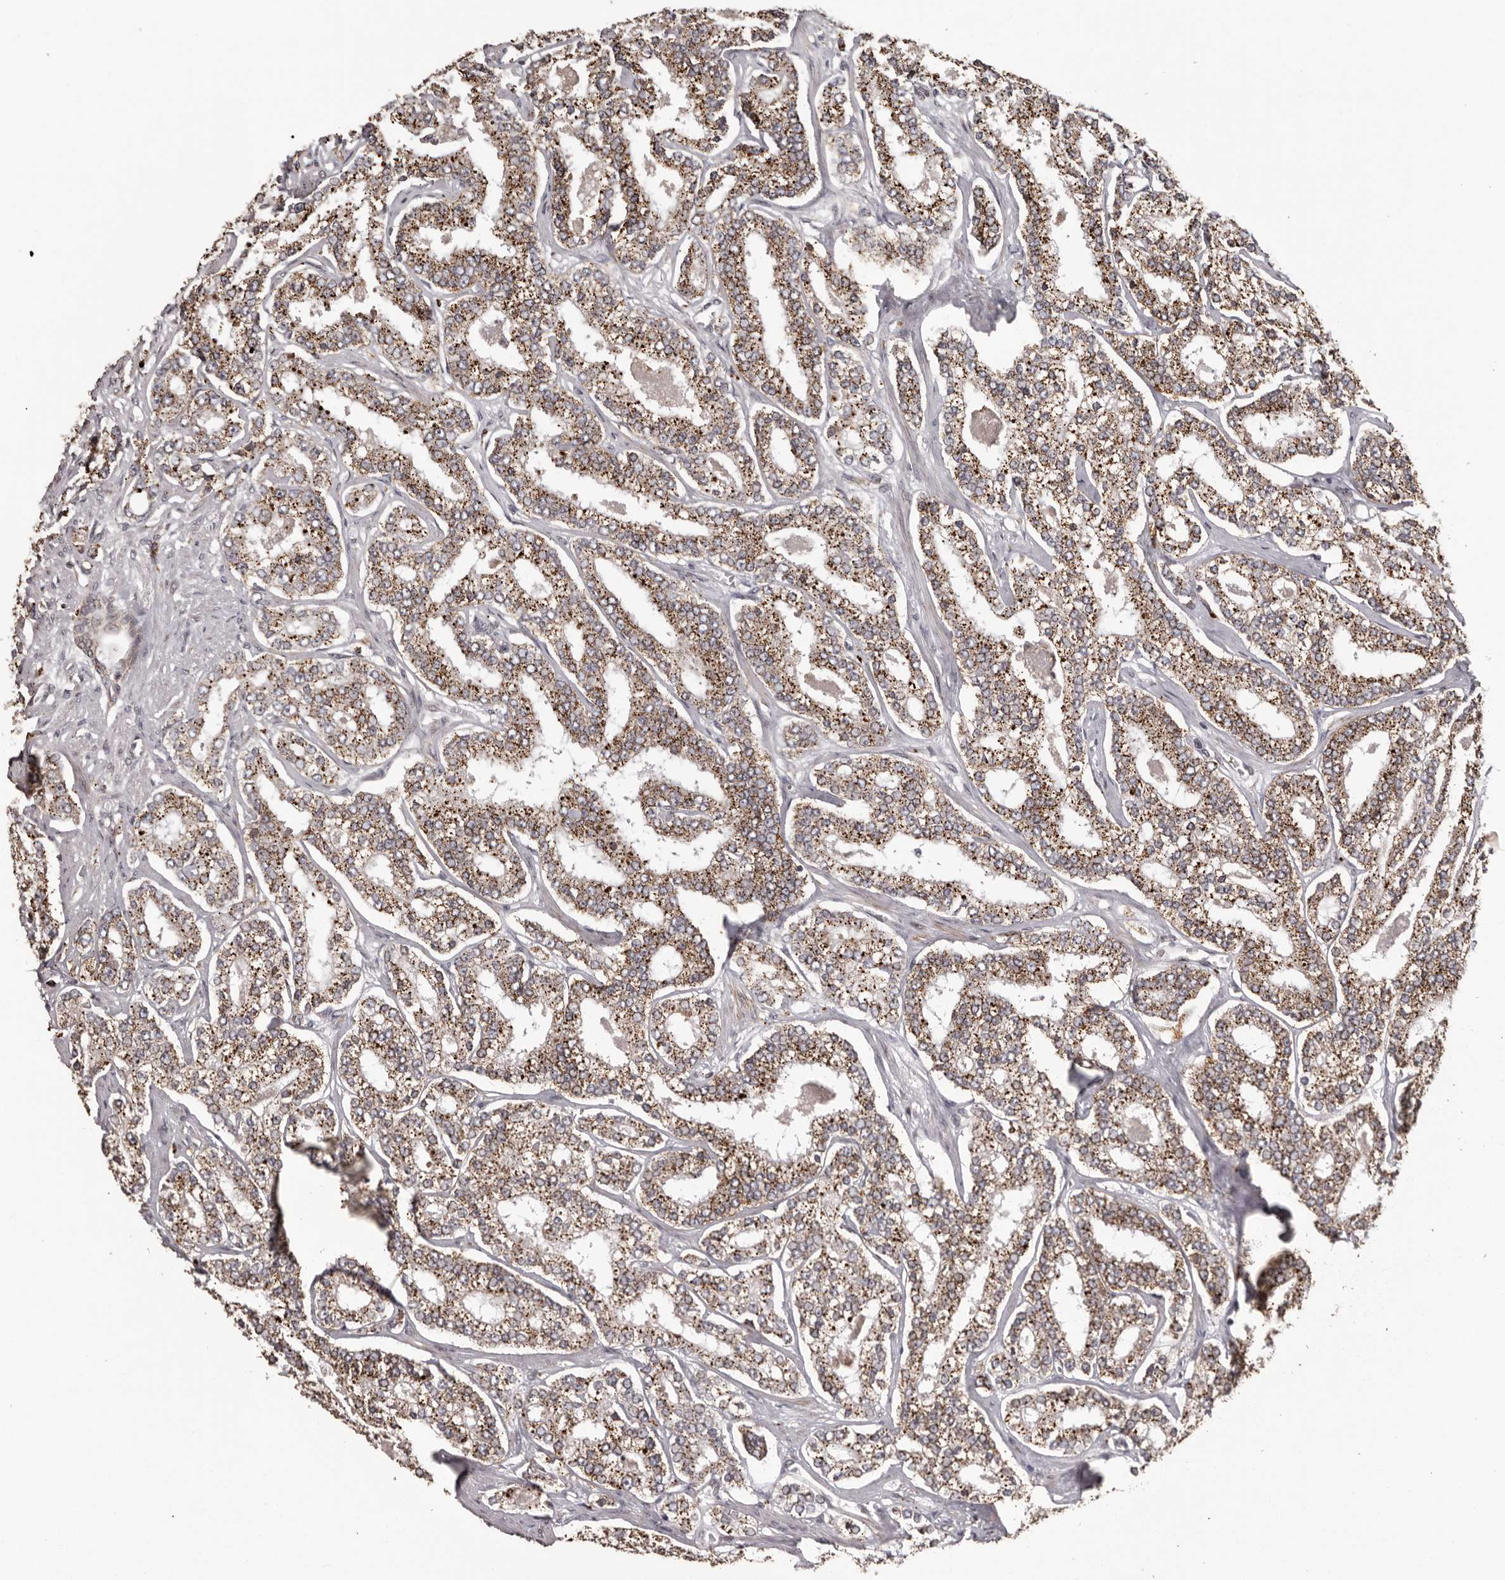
{"staining": {"intensity": "moderate", "quantity": ">75%", "location": "cytoplasmic/membranous"}, "tissue": "prostate cancer", "cell_type": "Tumor cells", "image_type": "cancer", "snomed": [{"axis": "morphology", "description": "Normal tissue, NOS"}, {"axis": "morphology", "description": "Adenocarcinoma, High grade"}, {"axis": "topography", "description": "Prostate"}], "caption": "Protein expression analysis of adenocarcinoma (high-grade) (prostate) displays moderate cytoplasmic/membranous expression in approximately >75% of tumor cells. (brown staining indicates protein expression, while blue staining denotes nuclei).", "gene": "NUP43", "patient": {"sex": "male", "age": 83}}